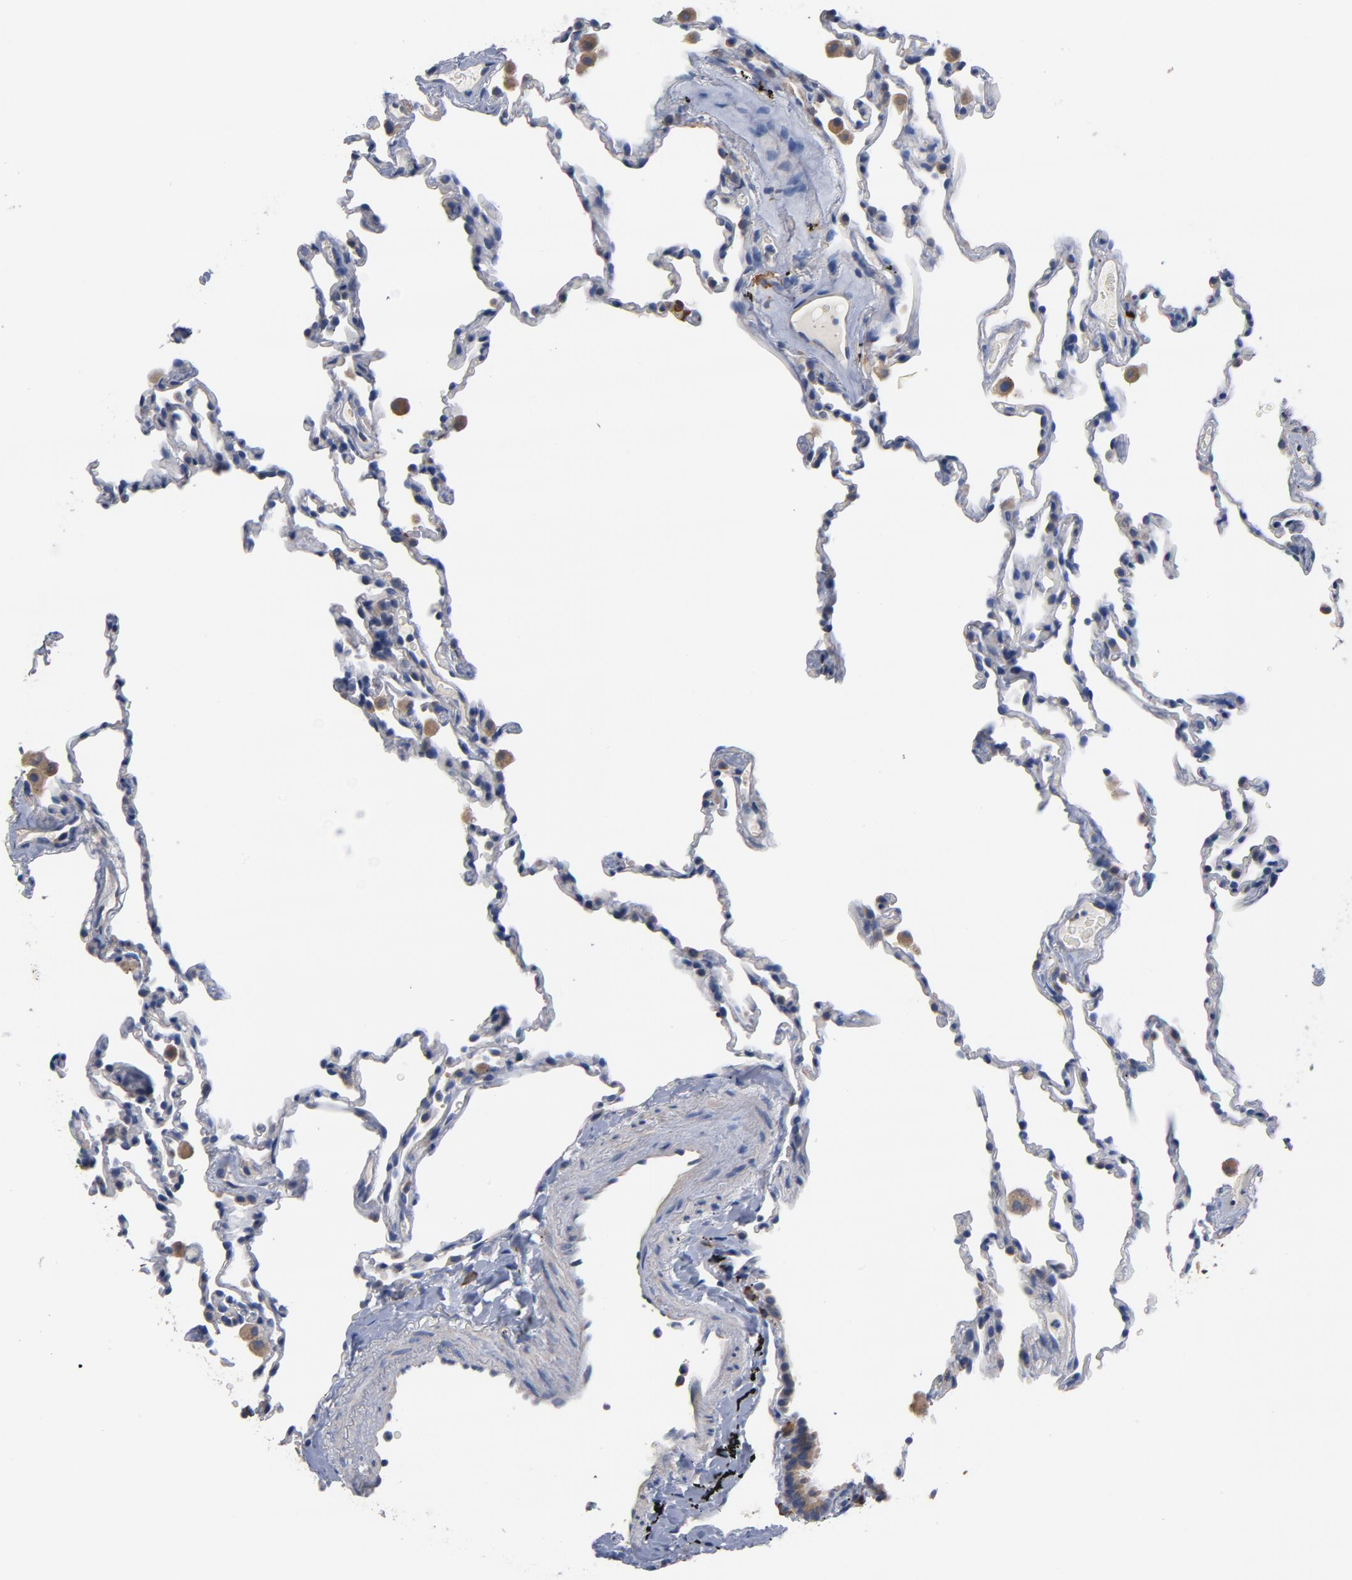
{"staining": {"intensity": "weak", "quantity": "<25%", "location": "cytoplasmic/membranous"}, "tissue": "lung", "cell_type": "Alveolar cells", "image_type": "normal", "snomed": [{"axis": "morphology", "description": "Normal tissue, NOS"}, {"axis": "morphology", "description": "Soft tissue tumor metastatic"}, {"axis": "topography", "description": "Lung"}], "caption": "DAB (3,3'-diaminobenzidine) immunohistochemical staining of unremarkable lung demonstrates no significant positivity in alveolar cells.", "gene": "TLR4", "patient": {"sex": "male", "age": 59}}